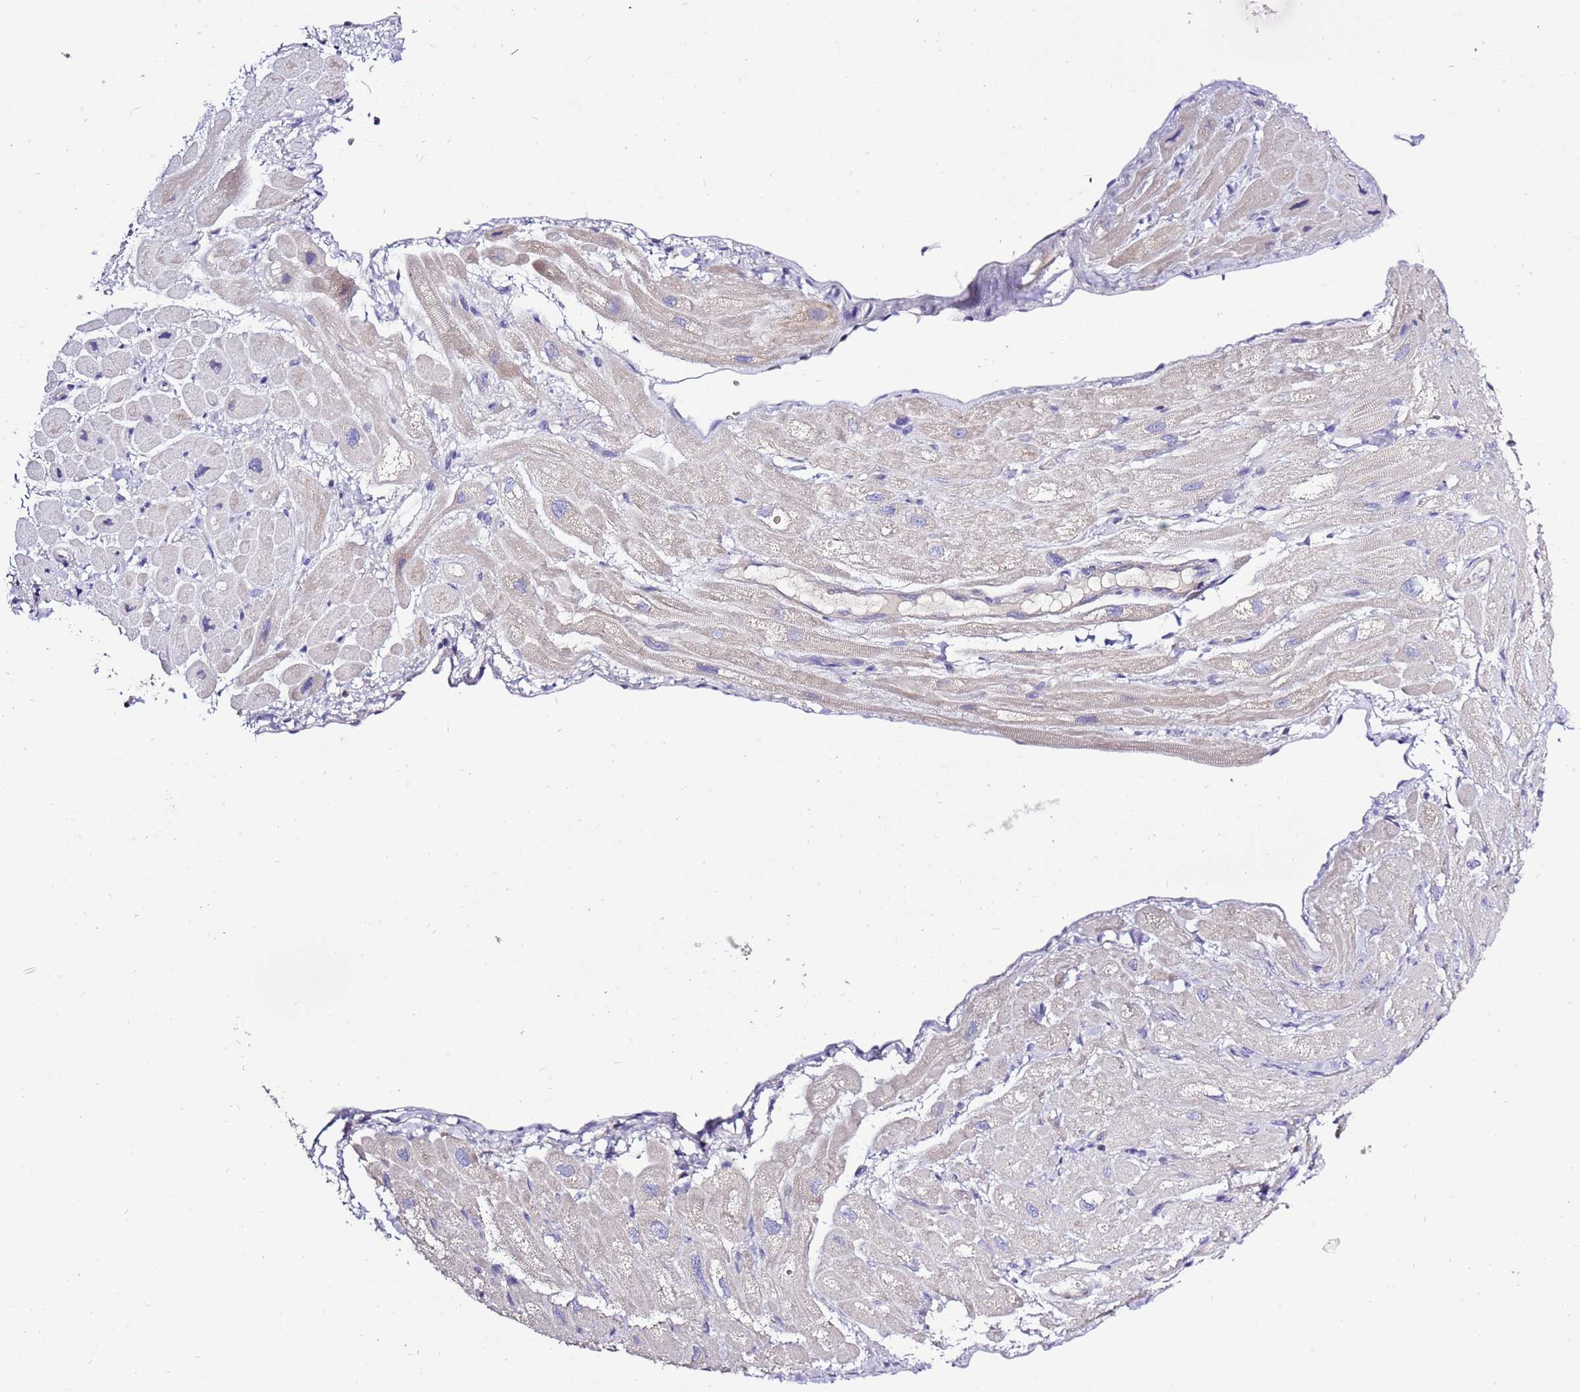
{"staining": {"intensity": "weak", "quantity": "<25%", "location": "cytoplasmic/membranous"}, "tissue": "heart muscle", "cell_type": "Cardiomyocytes", "image_type": "normal", "snomed": [{"axis": "morphology", "description": "Normal tissue, NOS"}, {"axis": "topography", "description": "Heart"}], "caption": "Human heart muscle stained for a protein using immunohistochemistry displays no staining in cardiomyocytes.", "gene": "GLCE", "patient": {"sex": "male", "age": 65}}